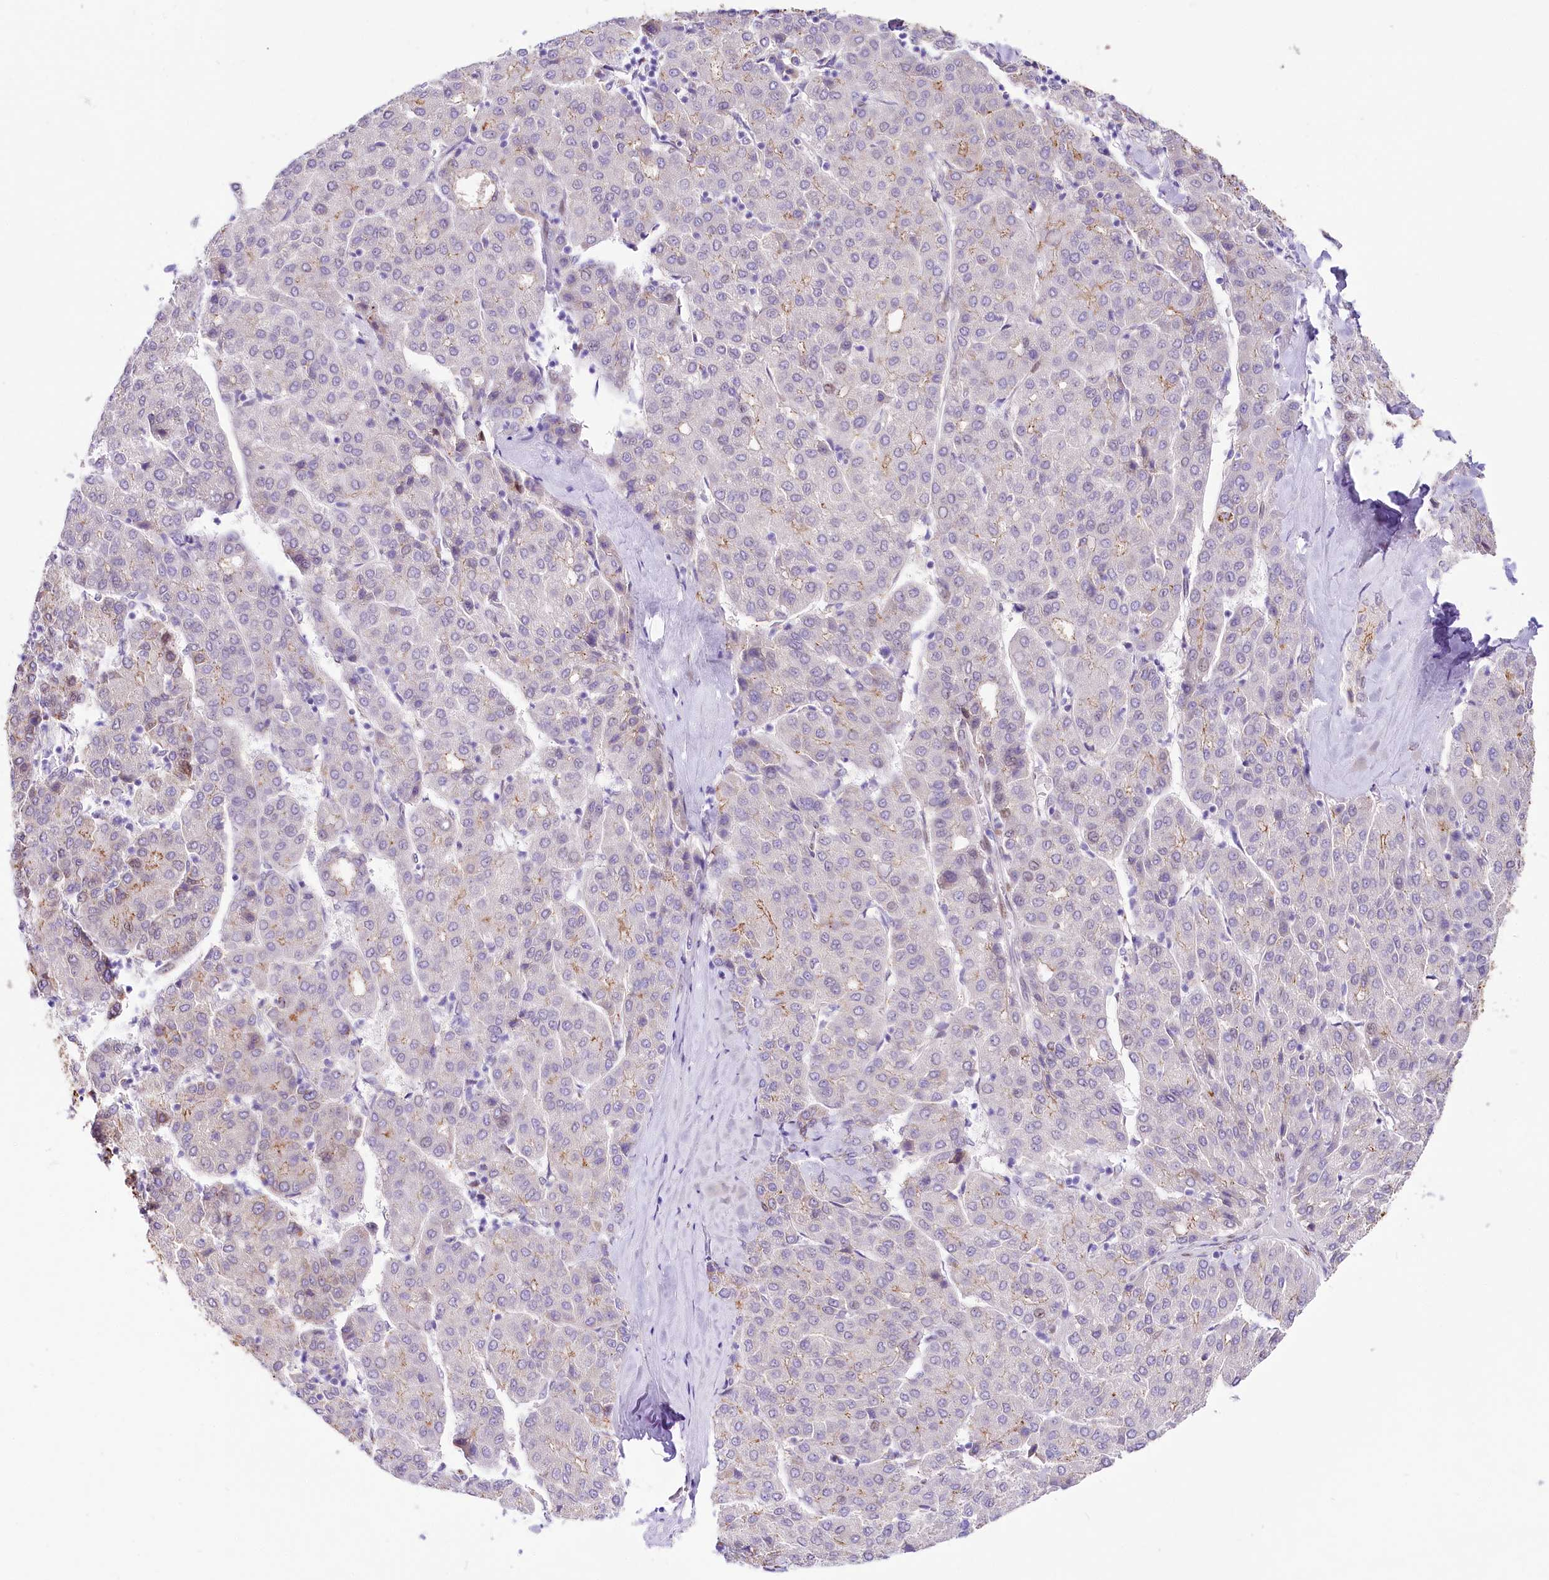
{"staining": {"intensity": "weak", "quantity": "<25%", "location": "cytoplasmic/membranous"}, "tissue": "liver cancer", "cell_type": "Tumor cells", "image_type": "cancer", "snomed": [{"axis": "morphology", "description": "Carcinoma, Hepatocellular, NOS"}, {"axis": "topography", "description": "Liver"}], "caption": "Protein analysis of liver hepatocellular carcinoma shows no significant expression in tumor cells.", "gene": "PPIP5K2", "patient": {"sex": "male", "age": 65}}